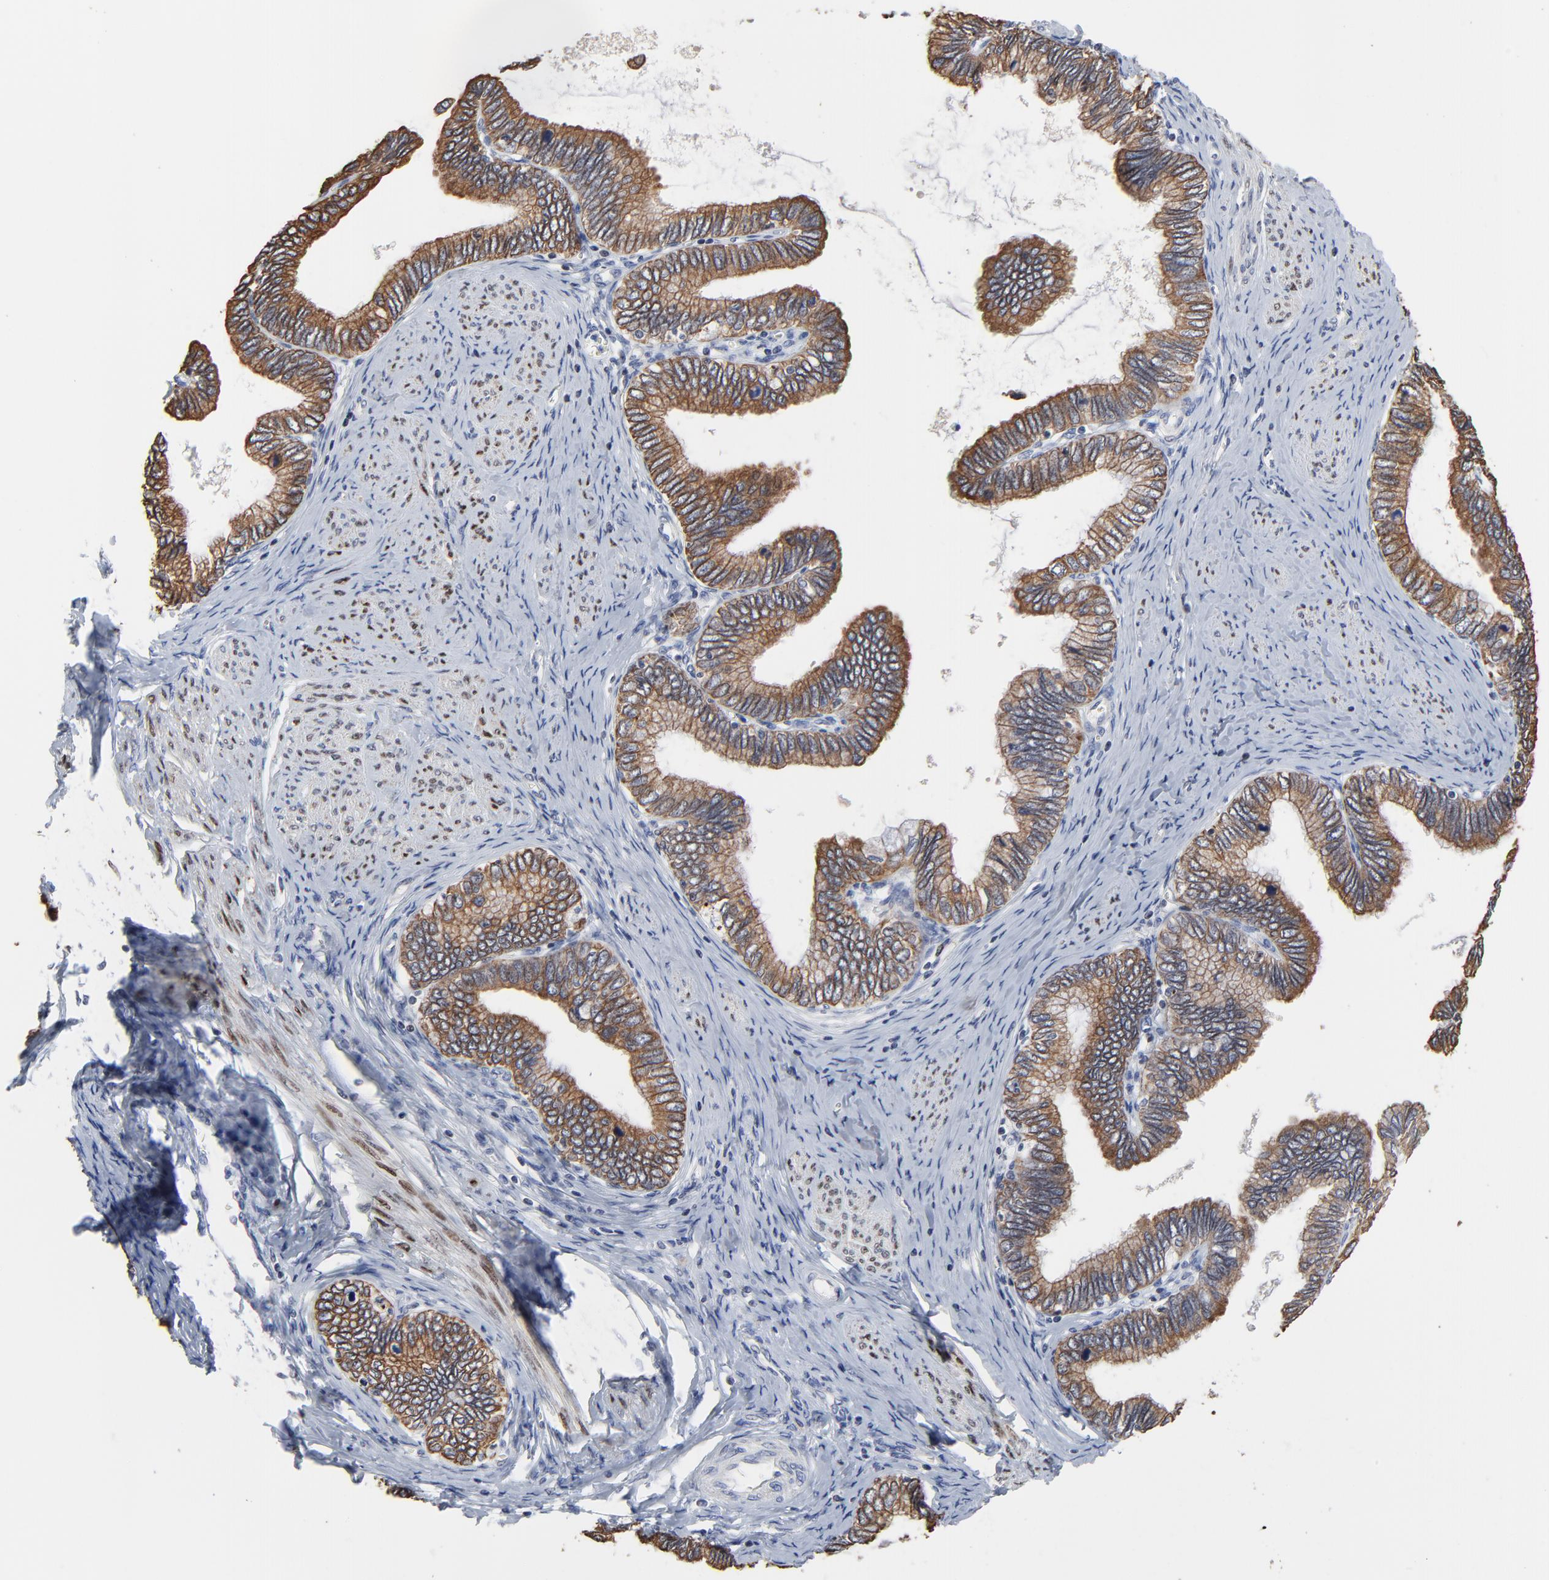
{"staining": {"intensity": "moderate", "quantity": ">75%", "location": "cytoplasmic/membranous"}, "tissue": "cervical cancer", "cell_type": "Tumor cells", "image_type": "cancer", "snomed": [{"axis": "morphology", "description": "Adenocarcinoma, NOS"}, {"axis": "topography", "description": "Cervix"}], "caption": "A photomicrograph of adenocarcinoma (cervical) stained for a protein exhibits moderate cytoplasmic/membranous brown staining in tumor cells.", "gene": "LNX1", "patient": {"sex": "female", "age": 49}}